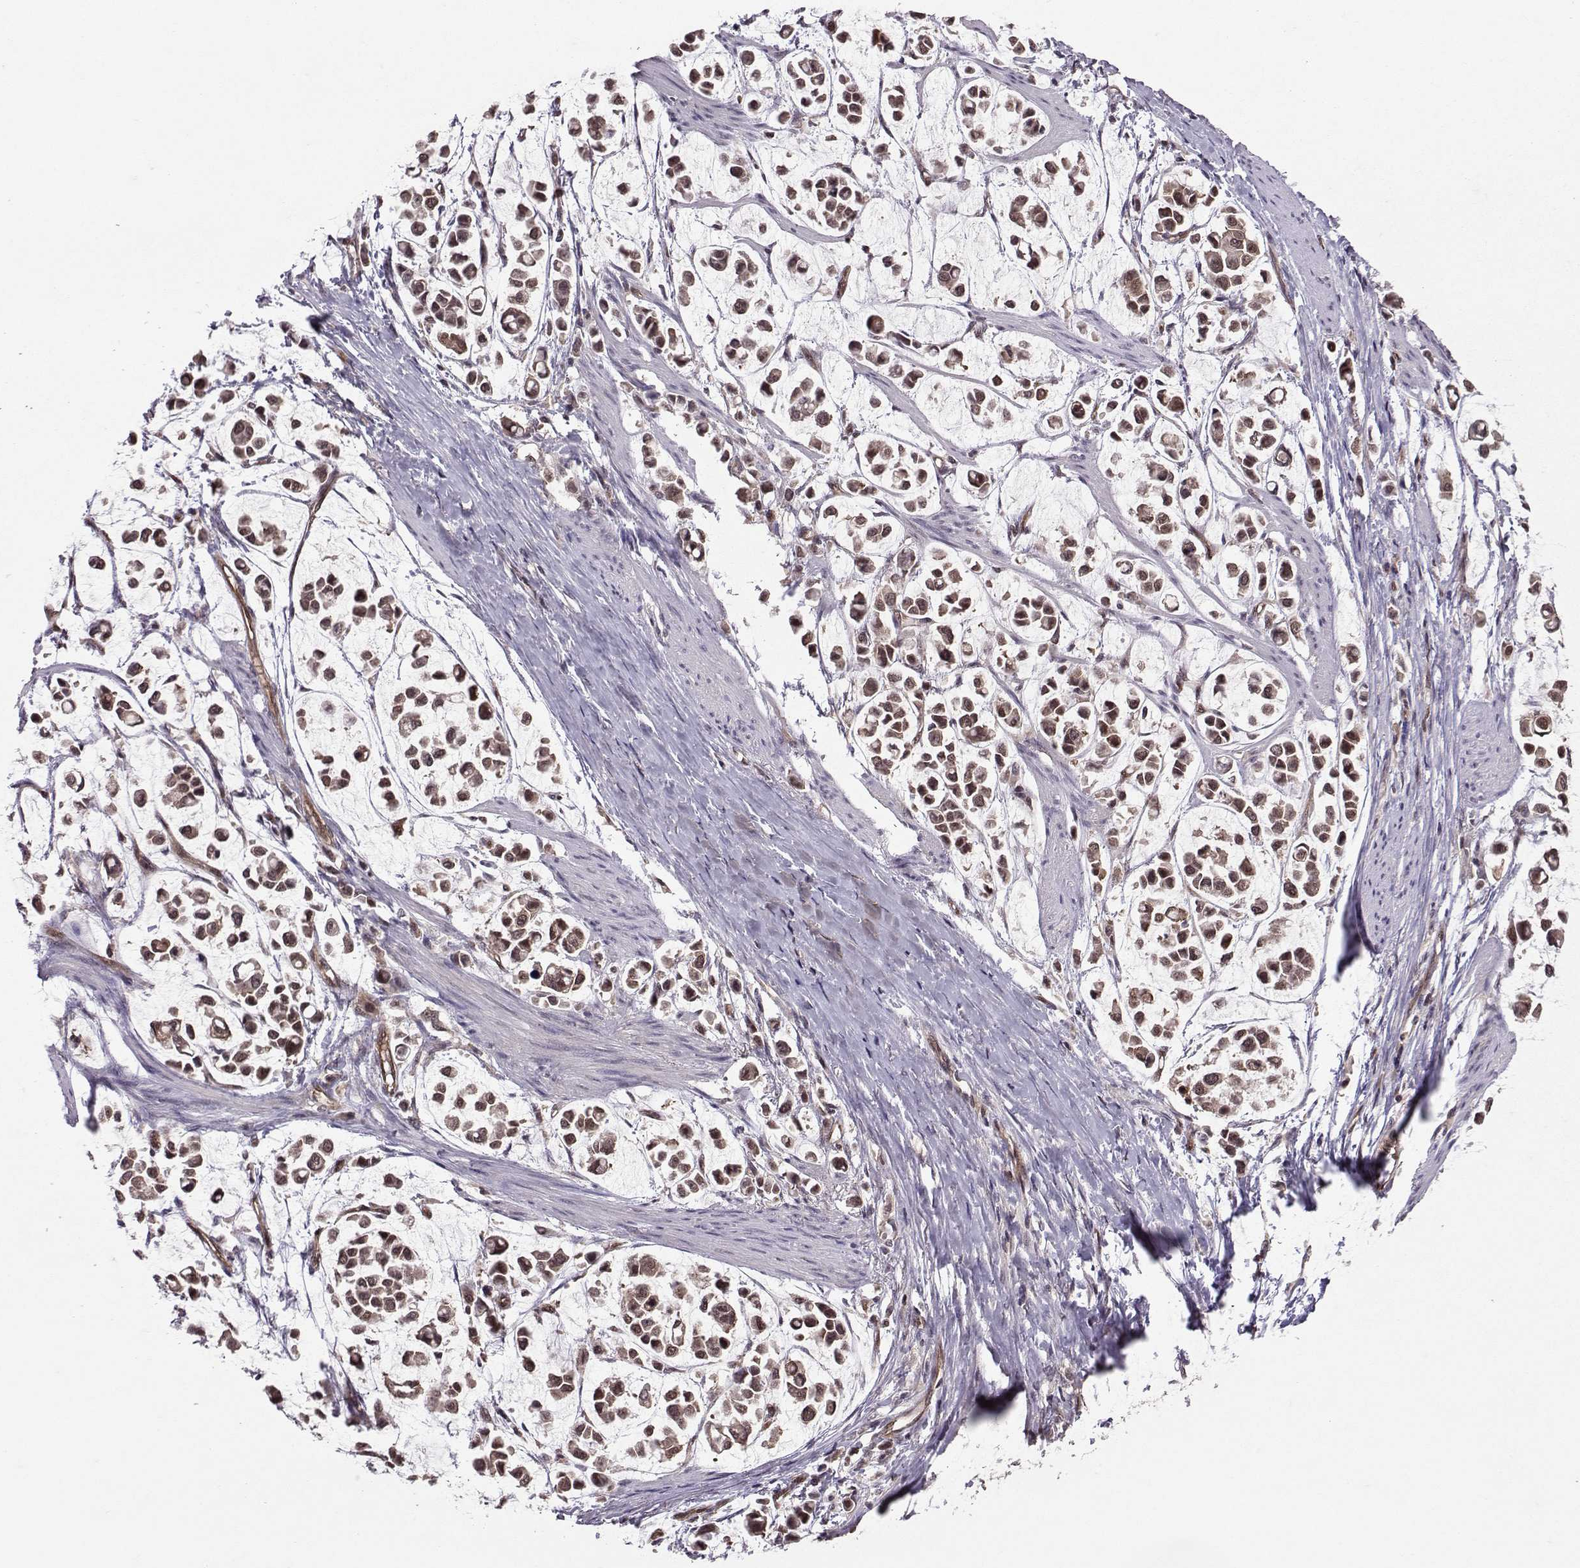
{"staining": {"intensity": "moderate", "quantity": "25%-75%", "location": "cytoplasmic/membranous"}, "tissue": "stomach cancer", "cell_type": "Tumor cells", "image_type": "cancer", "snomed": [{"axis": "morphology", "description": "Adenocarcinoma, NOS"}, {"axis": "topography", "description": "Stomach"}], "caption": "A high-resolution photomicrograph shows immunohistochemistry (IHC) staining of stomach adenocarcinoma, which demonstrates moderate cytoplasmic/membranous expression in about 25%-75% of tumor cells.", "gene": "PPP2R2A", "patient": {"sex": "male", "age": 82}}